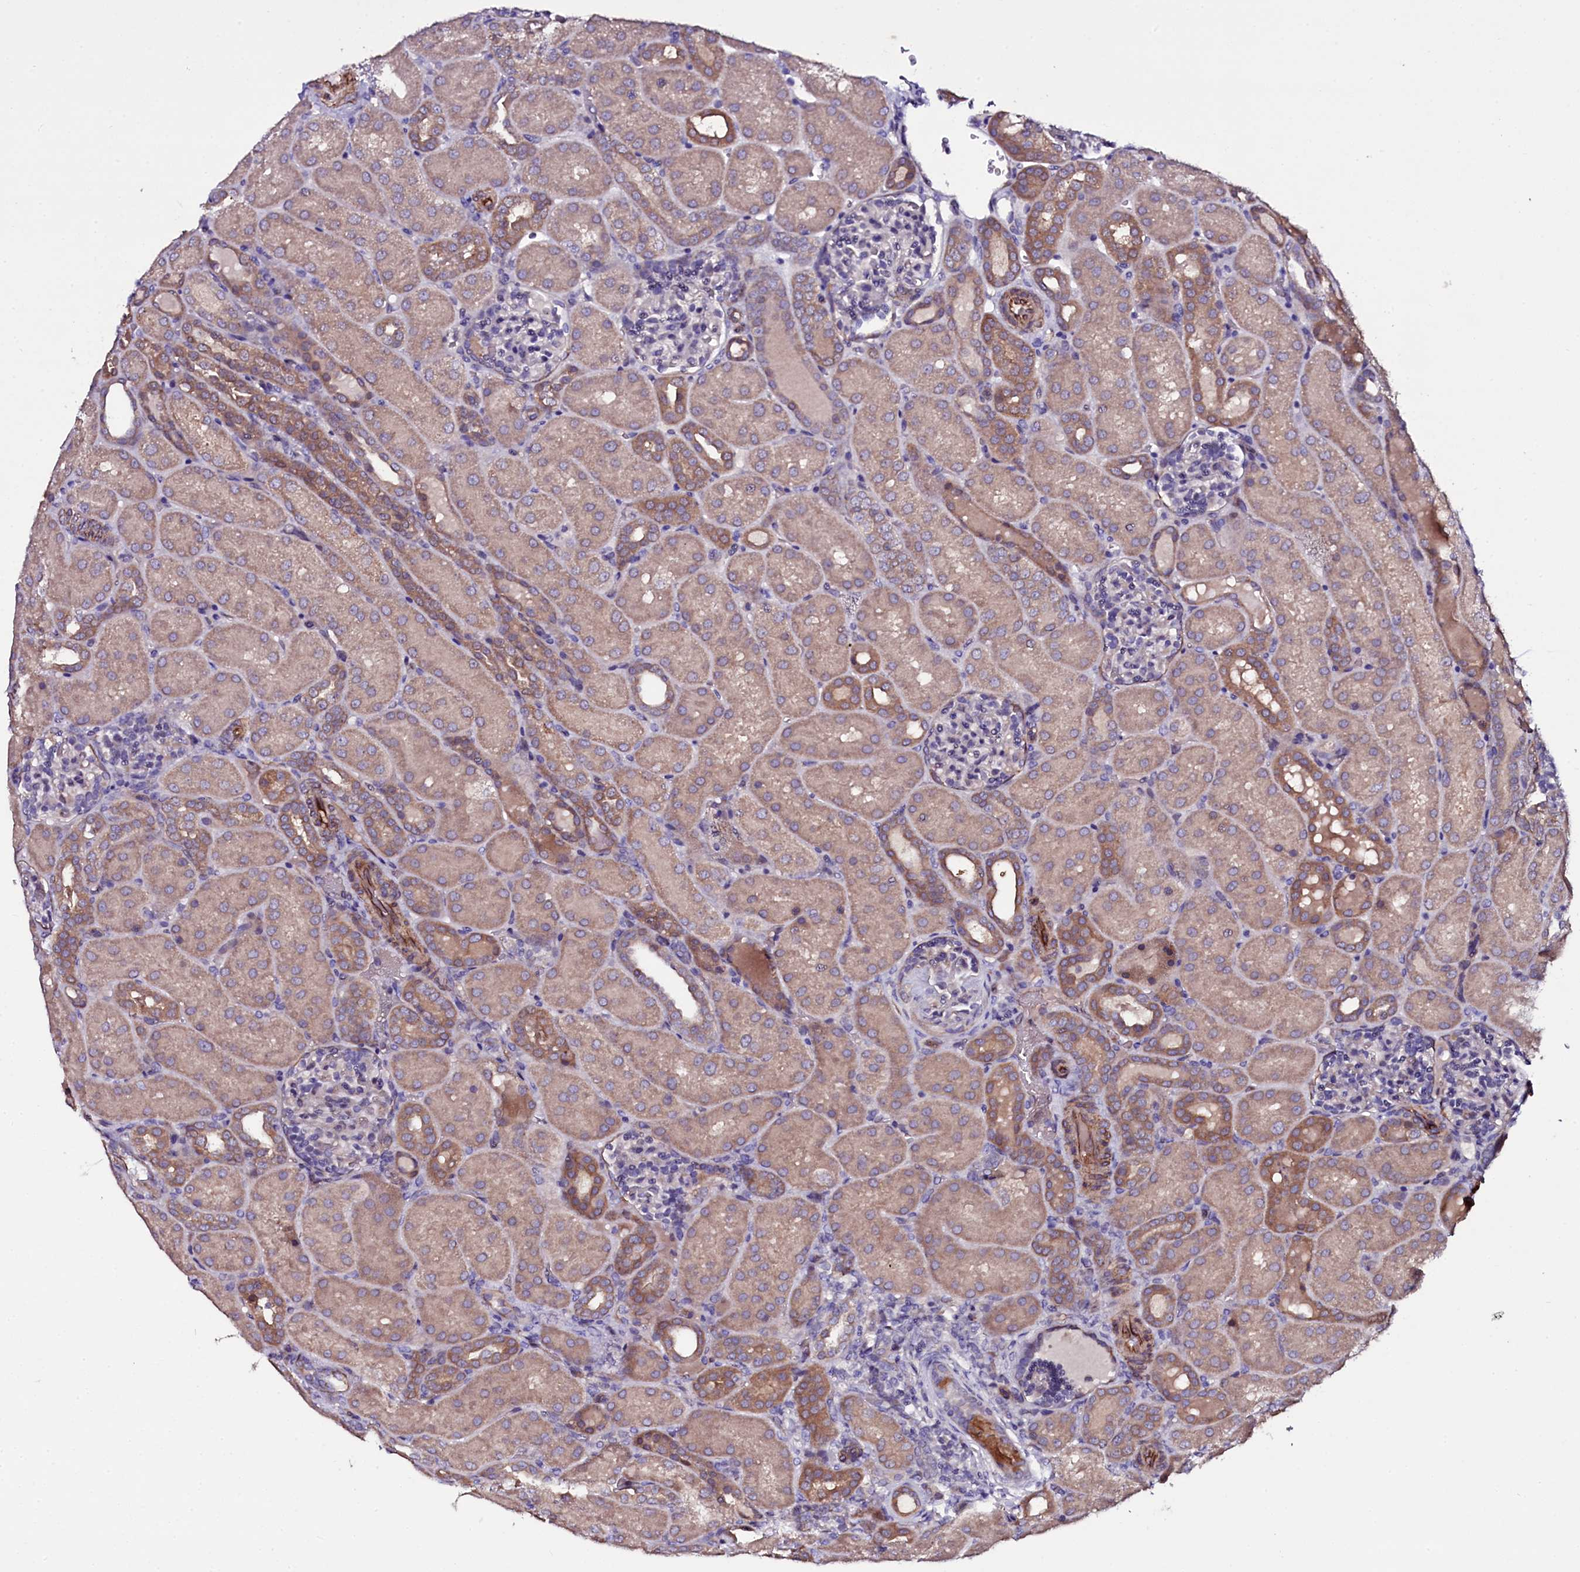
{"staining": {"intensity": "negative", "quantity": "none", "location": "none"}, "tissue": "kidney", "cell_type": "Cells in glomeruli", "image_type": "normal", "snomed": [{"axis": "morphology", "description": "Normal tissue, NOS"}, {"axis": "topography", "description": "Kidney"}], "caption": "This micrograph is of normal kidney stained with immunohistochemistry to label a protein in brown with the nuclei are counter-stained blue. There is no staining in cells in glomeruli.", "gene": "MEX3C", "patient": {"sex": "male", "age": 1}}